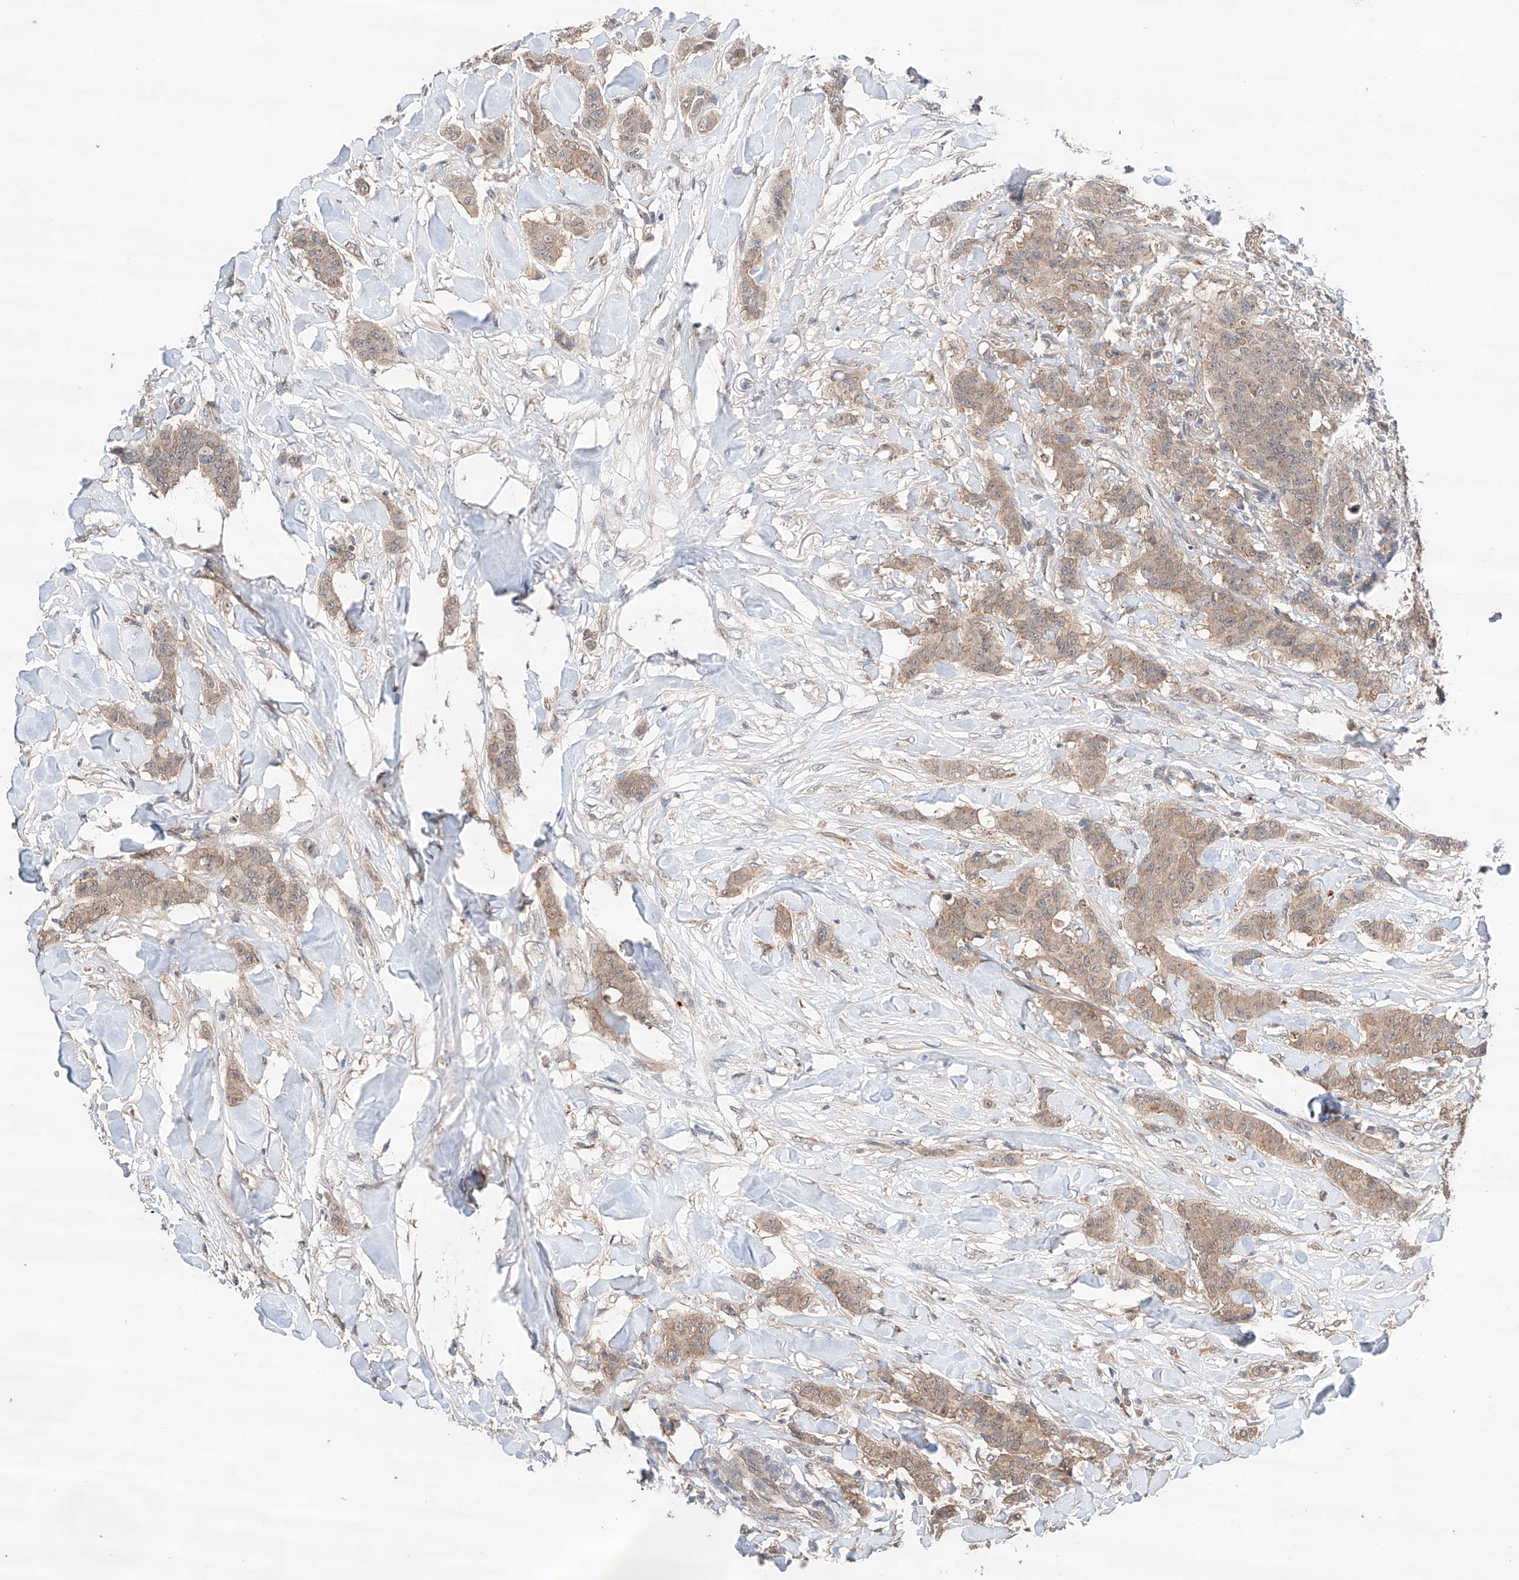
{"staining": {"intensity": "moderate", "quantity": "25%-75%", "location": "cytoplasmic/membranous"}, "tissue": "breast cancer", "cell_type": "Tumor cells", "image_type": "cancer", "snomed": [{"axis": "morphology", "description": "Duct carcinoma"}, {"axis": "topography", "description": "Breast"}], "caption": "Breast invasive ductal carcinoma was stained to show a protein in brown. There is medium levels of moderate cytoplasmic/membranous expression in approximately 25%-75% of tumor cells. The staining was performed using DAB (3,3'-diaminobenzidine) to visualize the protein expression in brown, while the nuclei were stained in blue with hematoxylin (Magnification: 20x).", "gene": "ZFHX2", "patient": {"sex": "female", "age": 40}}